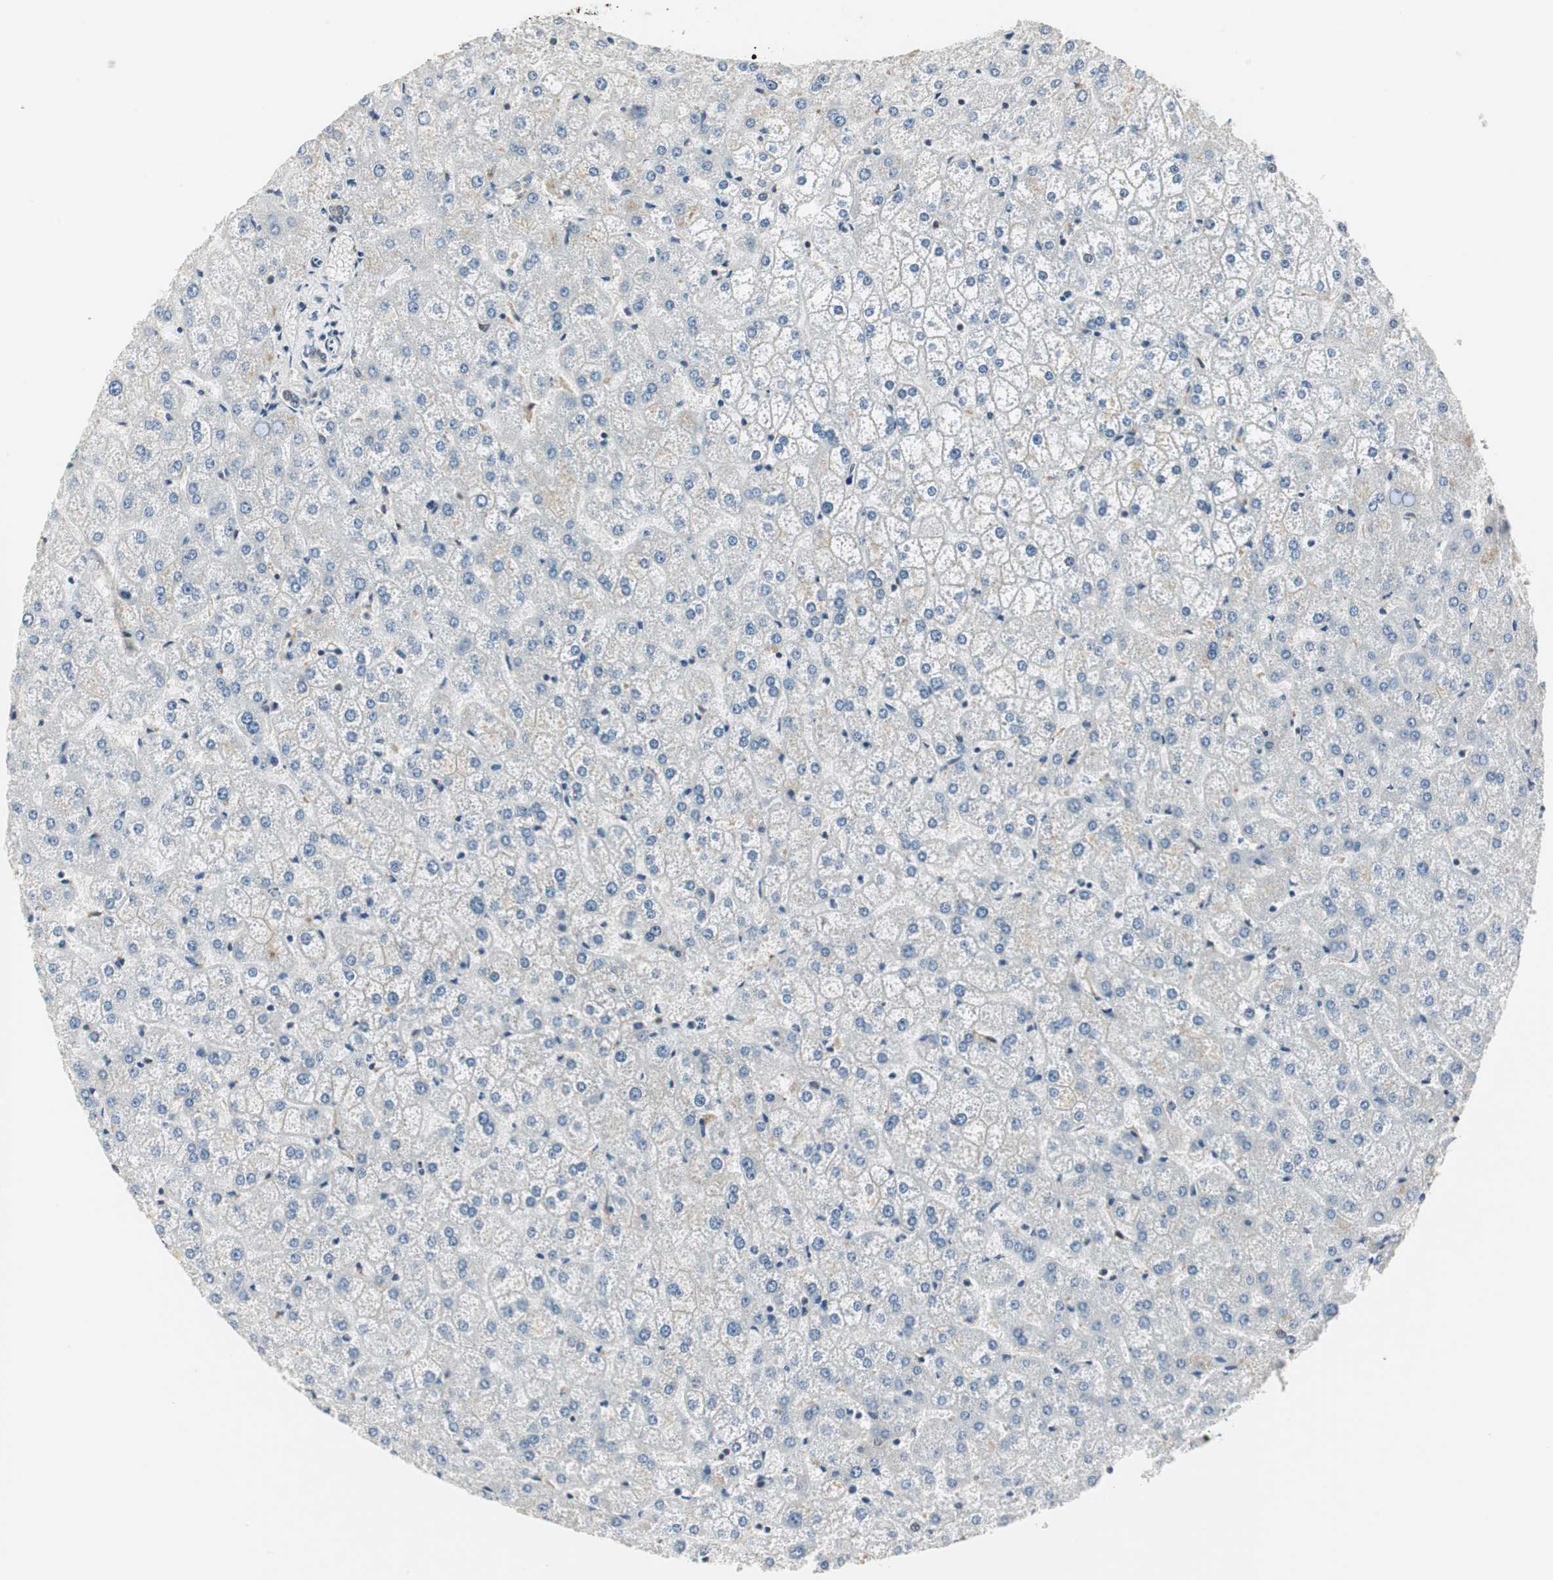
{"staining": {"intensity": "negative", "quantity": "none", "location": "none"}, "tissue": "liver", "cell_type": "Cholangiocytes", "image_type": "normal", "snomed": [{"axis": "morphology", "description": "Normal tissue, NOS"}, {"axis": "topography", "description": "Liver"}], "caption": "An IHC micrograph of unremarkable liver is shown. There is no staining in cholangiocytes of liver. (Immunohistochemistry, brightfield microscopy, high magnification).", "gene": "CCT5", "patient": {"sex": "female", "age": 32}}